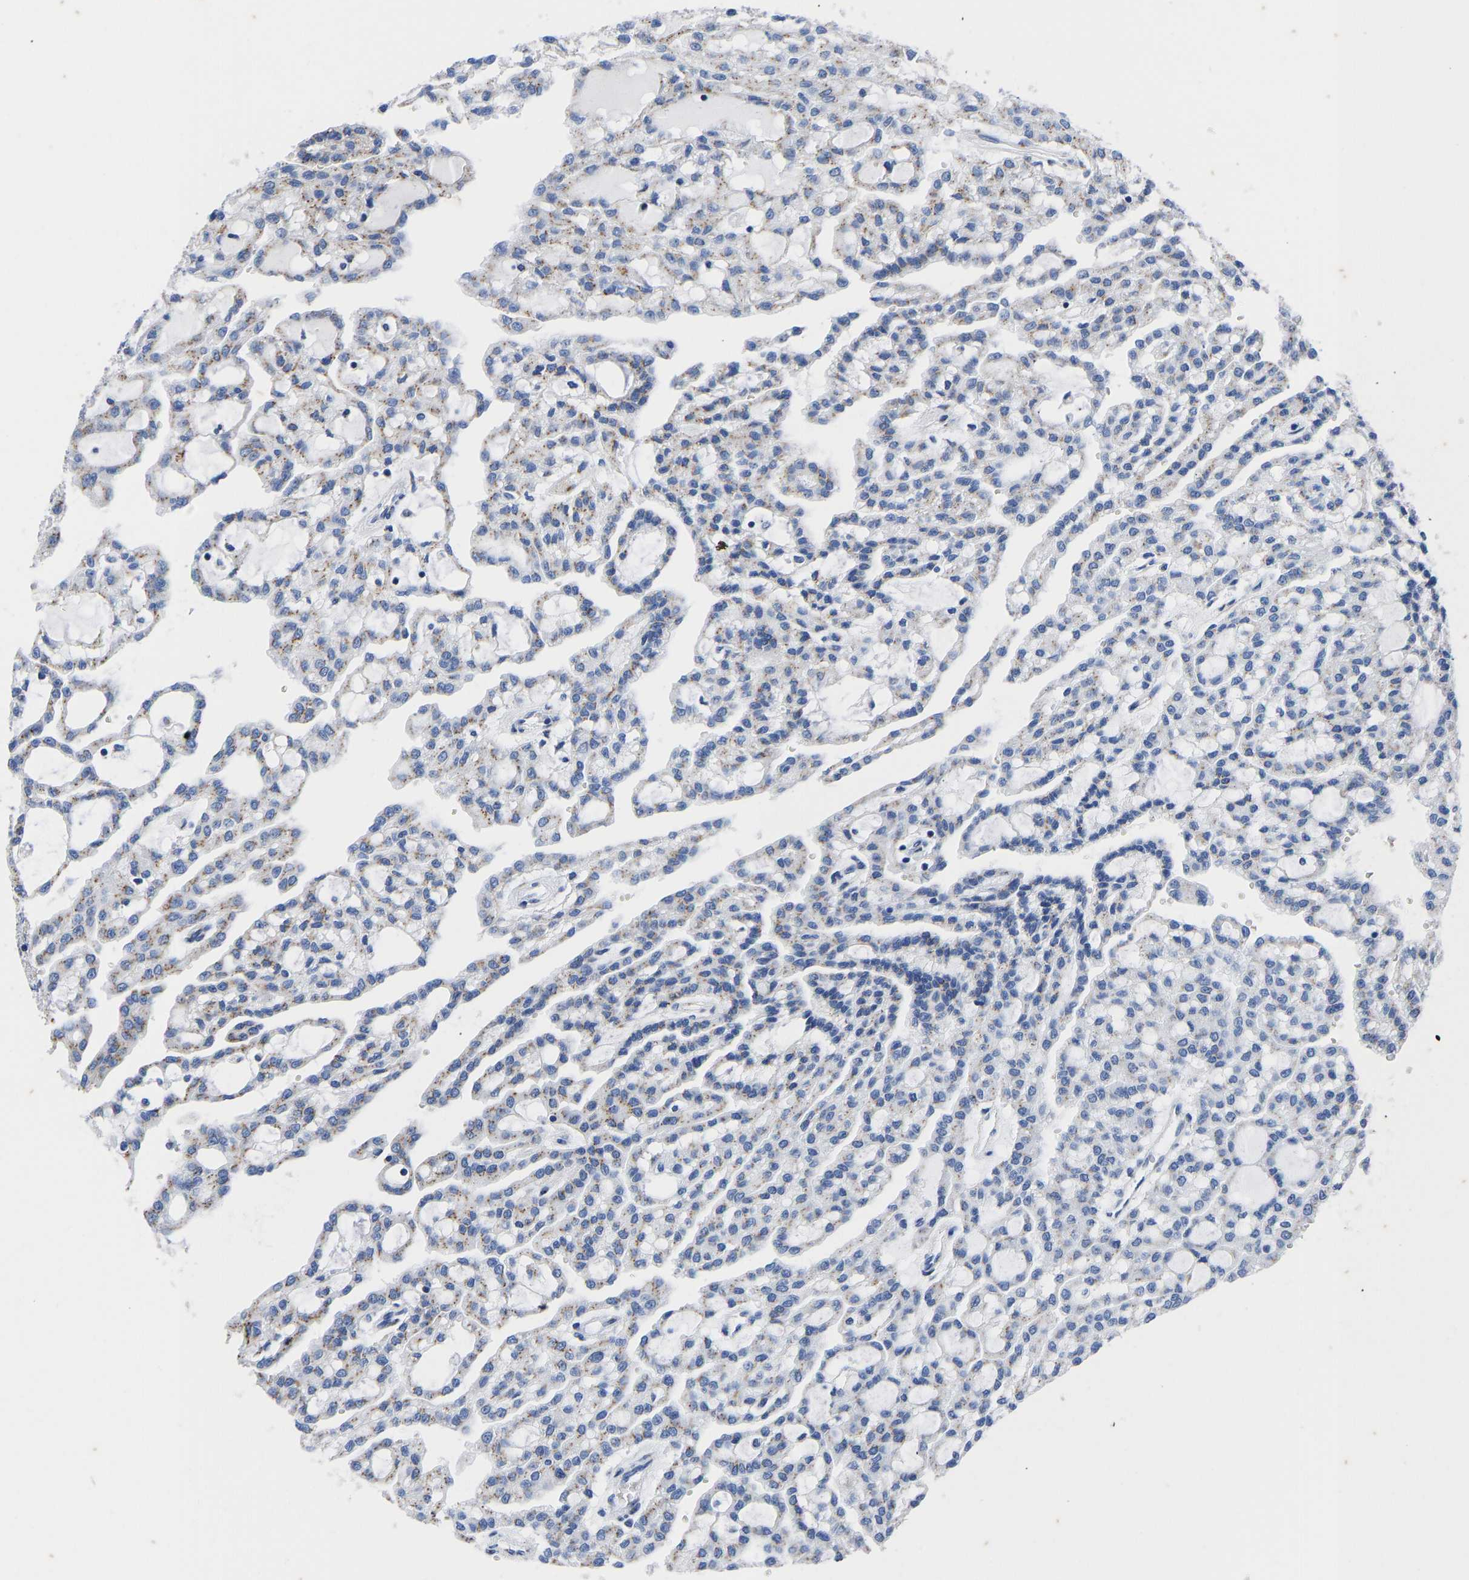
{"staining": {"intensity": "moderate", "quantity": "25%-75%", "location": "cytoplasmic/membranous"}, "tissue": "renal cancer", "cell_type": "Tumor cells", "image_type": "cancer", "snomed": [{"axis": "morphology", "description": "Adenocarcinoma, NOS"}, {"axis": "topography", "description": "Kidney"}], "caption": "Adenocarcinoma (renal) stained for a protein (brown) reveals moderate cytoplasmic/membranous positive positivity in about 25%-75% of tumor cells.", "gene": "TMEM87A", "patient": {"sex": "male", "age": 63}}